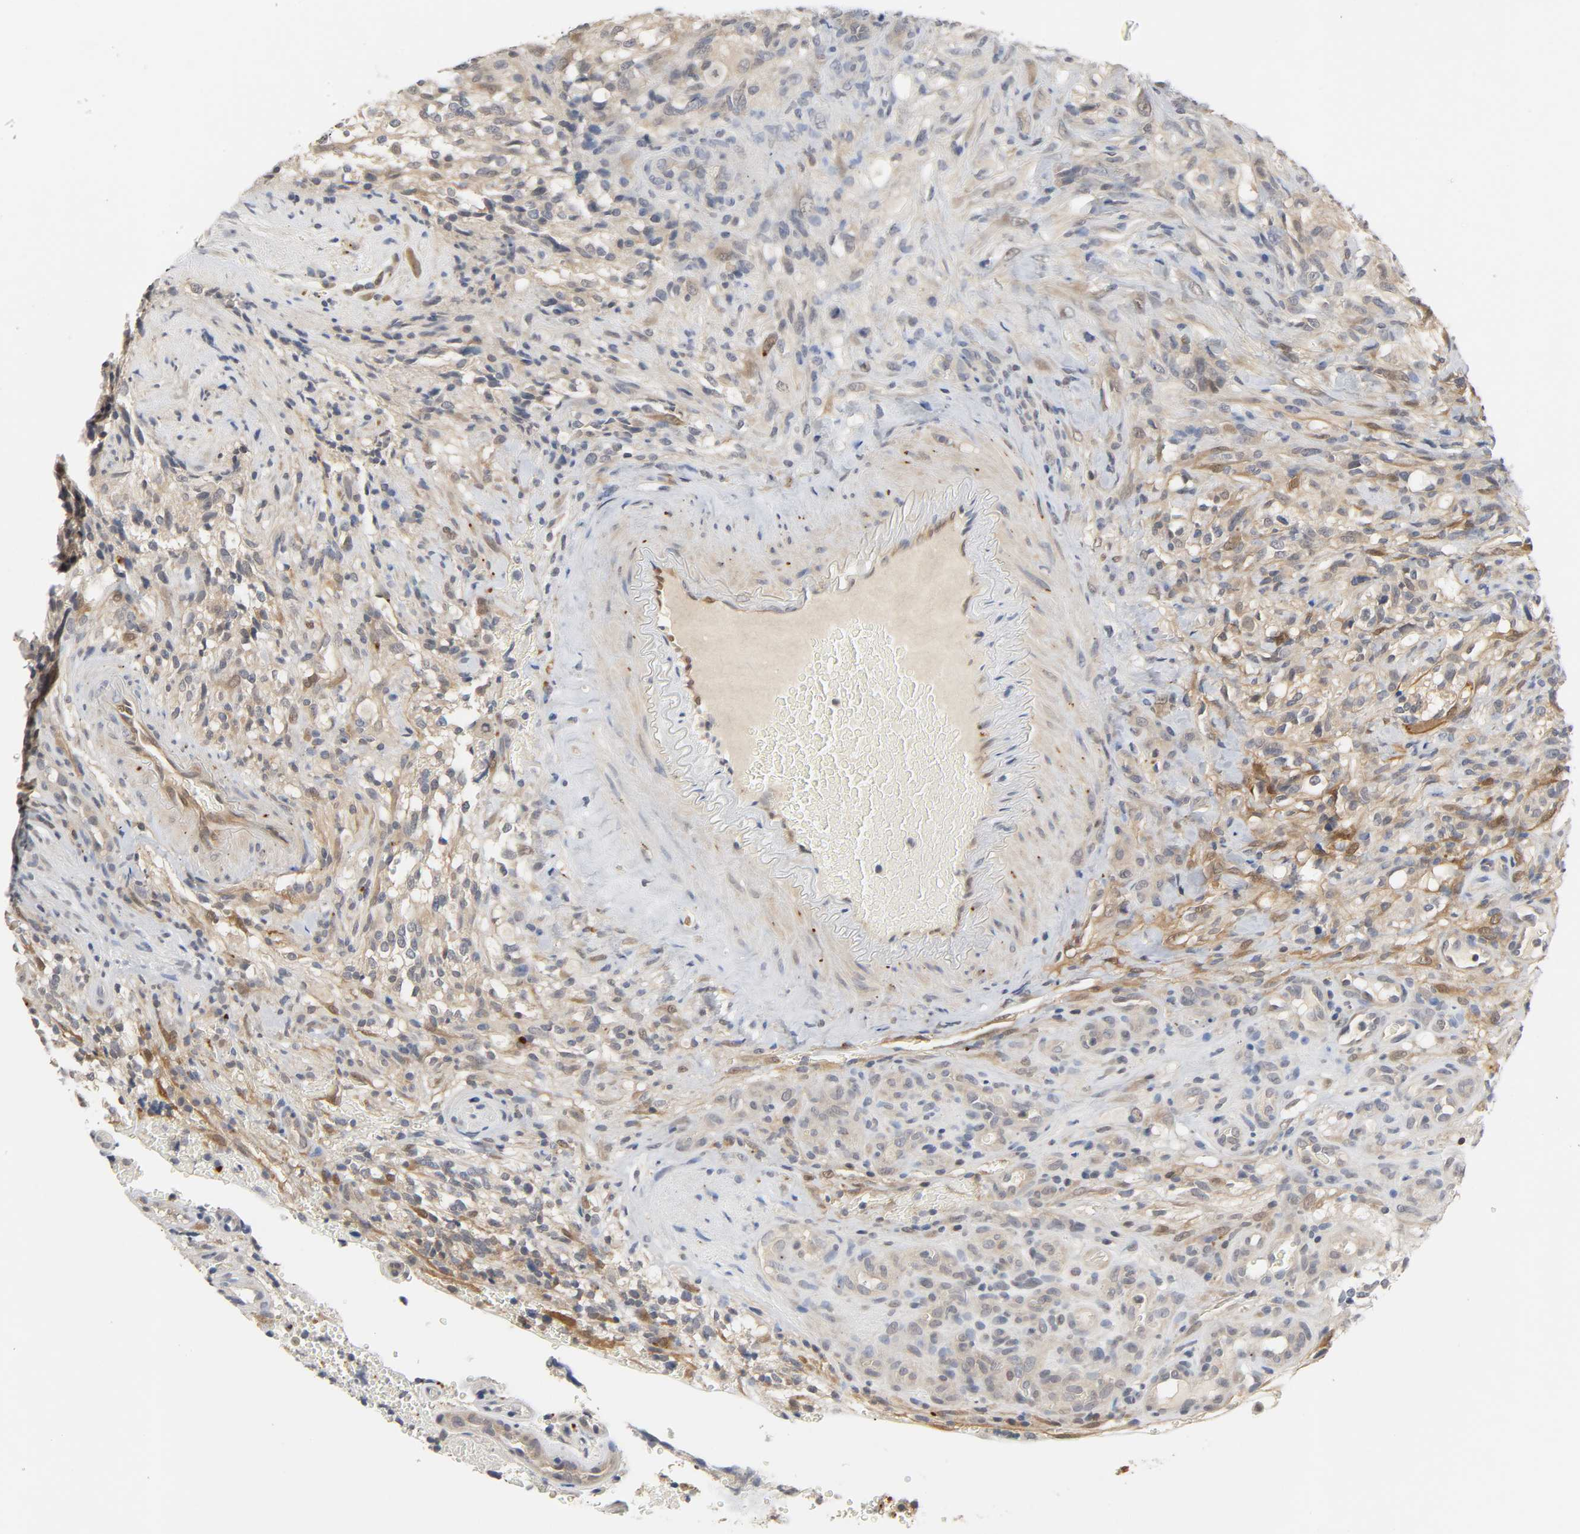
{"staining": {"intensity": "weak", "quantity": "25%-75%", "location": "cytoplasmic/membranous"}, "tissue": "glioma", "cell_type": "Tumor cells", "image_type": "cancer", "snomed": [{"axis": "morphology", "description": "Normal tissue, NOS"}, {"axis": "morphology", "description": "Glioma, malignant, High grade"}, {"axis": "topography", "description": "Cerebral cortex"}], "caption": "IHC micrograph of human glioma stained for a protein (brown), which shows low levels of weak cytoplasmic/membranous positivity in about 25%-75% of tumor cells.", "gene": "MIF", "patient": {"sex": "male", "age": 75}}